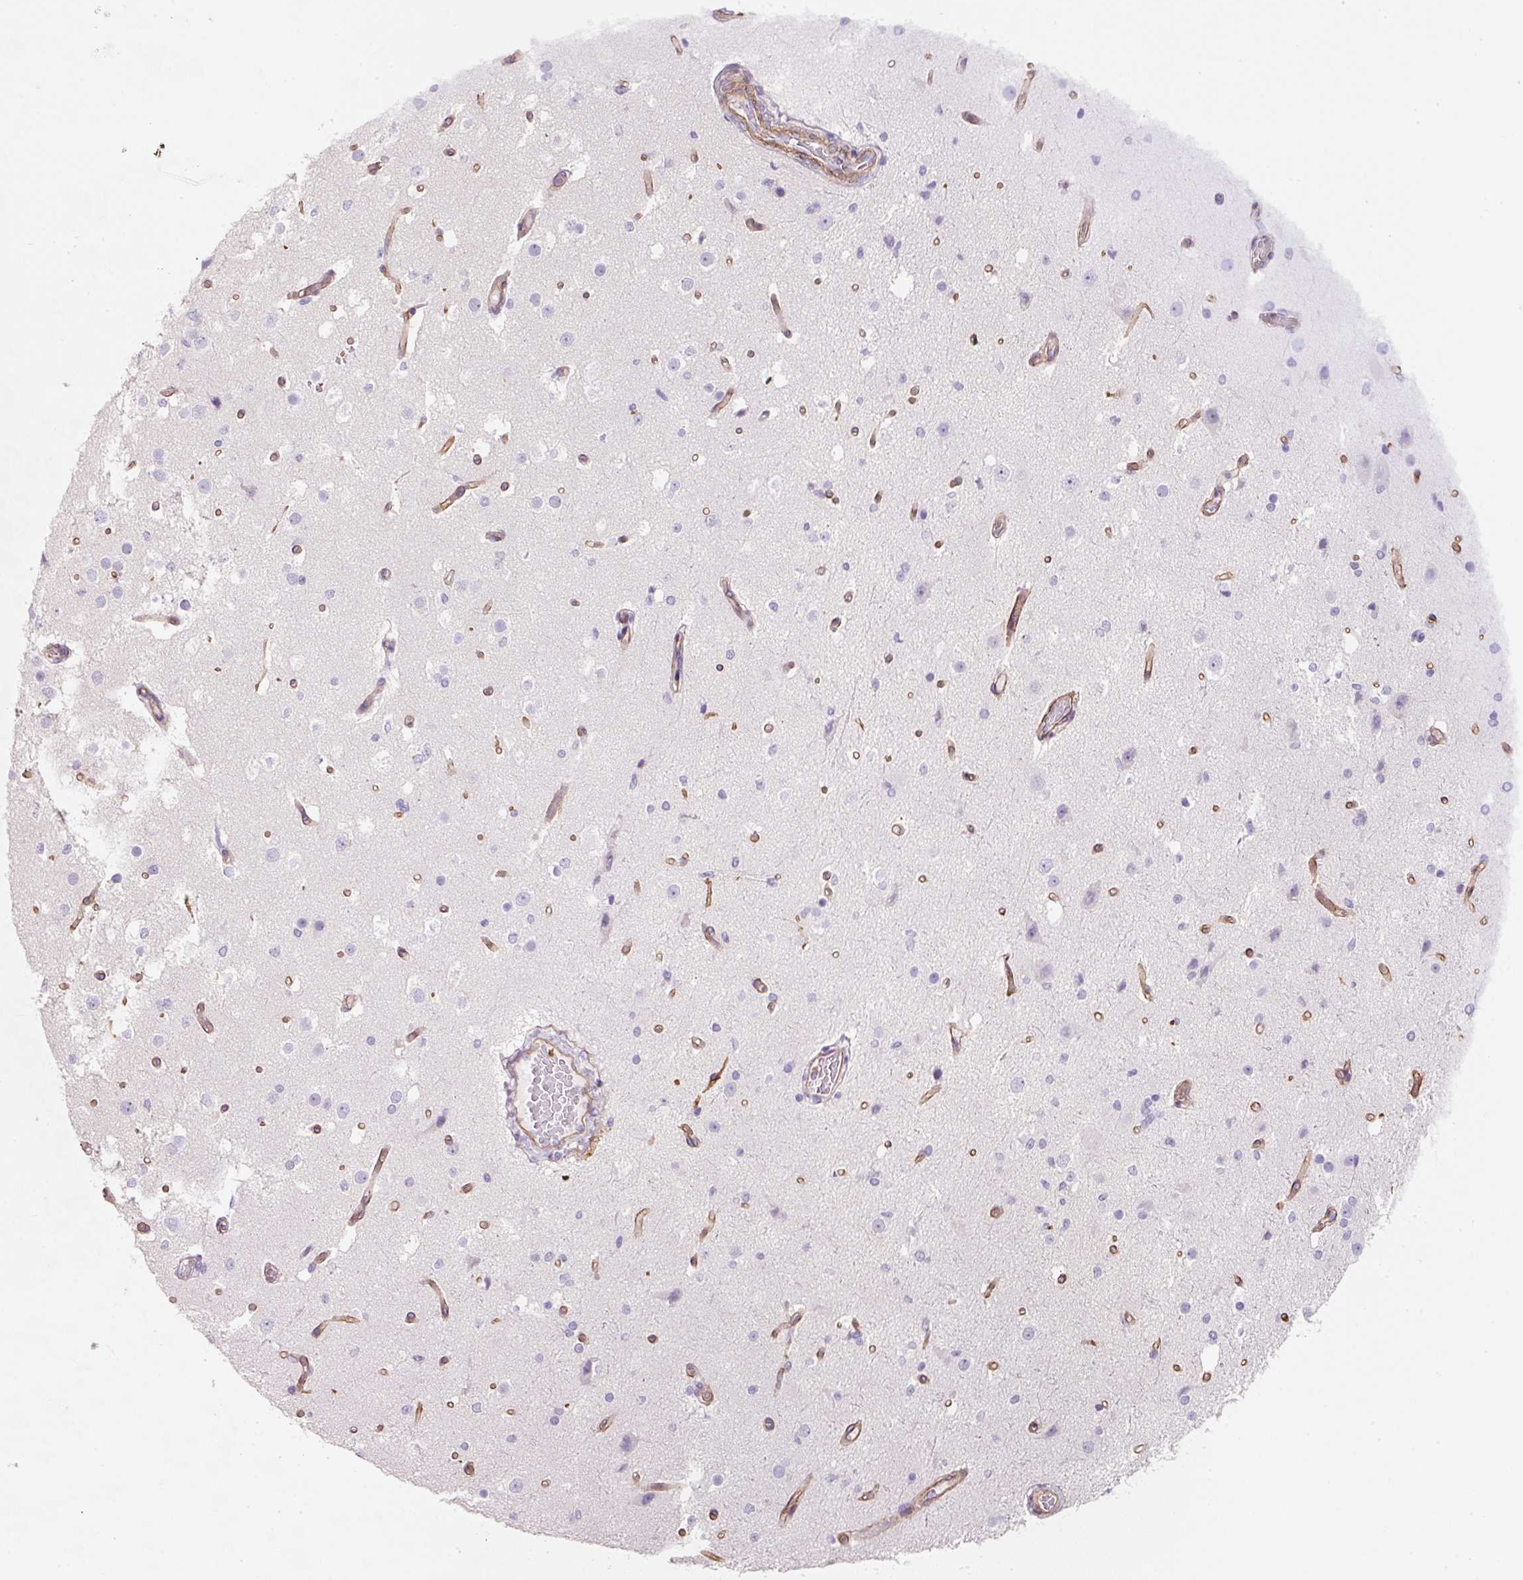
{"staining": {"intensity": "strong", "quantity": ">75%", "location": "cytoplasmic/membranous"}, "tissue": "cerebral cortex", "cell_type": "Endothelial cells", "image_type": "normal", "snomed": [{"axis": "morphology", "description": "Normal tissue, NOS"}, {"axis": "morphology", "description": "Inflammation, NOS"}, {"axis": "topography", "description": "Cerebral cortex"}], "caption": "Unremarkable cerebral cortex exhibits strong cytoplasmic/membranous positivity in approximately >75% of endothelial cells, visualized by immunohistochemistry.", "gene": "LOXL4", "patient": {"sex": "male", "age": 6}}